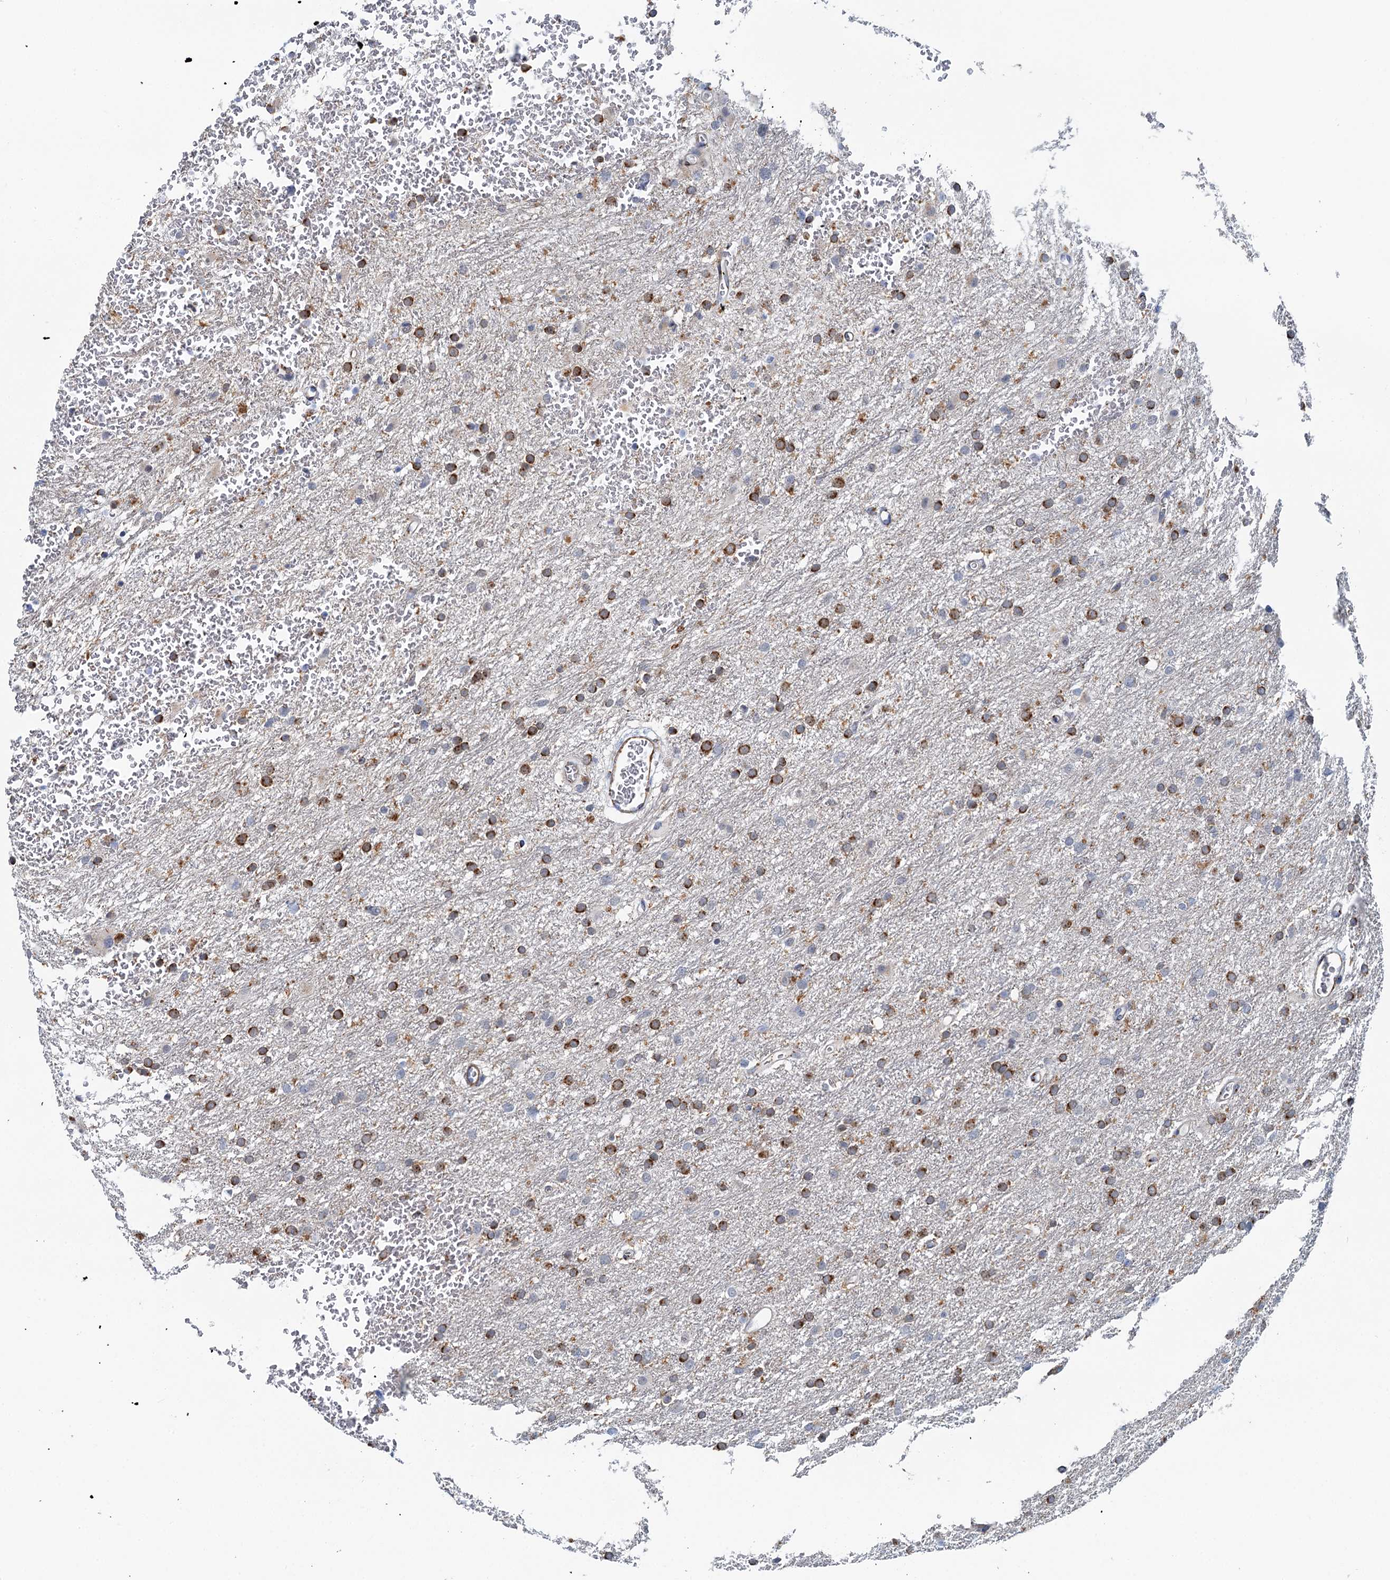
{"staining": {"intensity": "strong", "quantity": "25%-75%", "location": "cytoplasmic/membranous"}, "tissue": "glioma", "cell_type": "Tumor cells", "image_type": "cancer", "snomed": [{"axis": "morphology", "description": "Glioma, malignant, High grade"}, {"axis": "topography", "description": "Cerebral cortex"}], "caption": "Immunohistochemical staining of human glioma displays high levels of strong cytoplasmic/membranous protein staining in approximately 25%-75% of tumor cells.", "gene": "BET1L", "patient": {"sex": "female", "age": 36}}